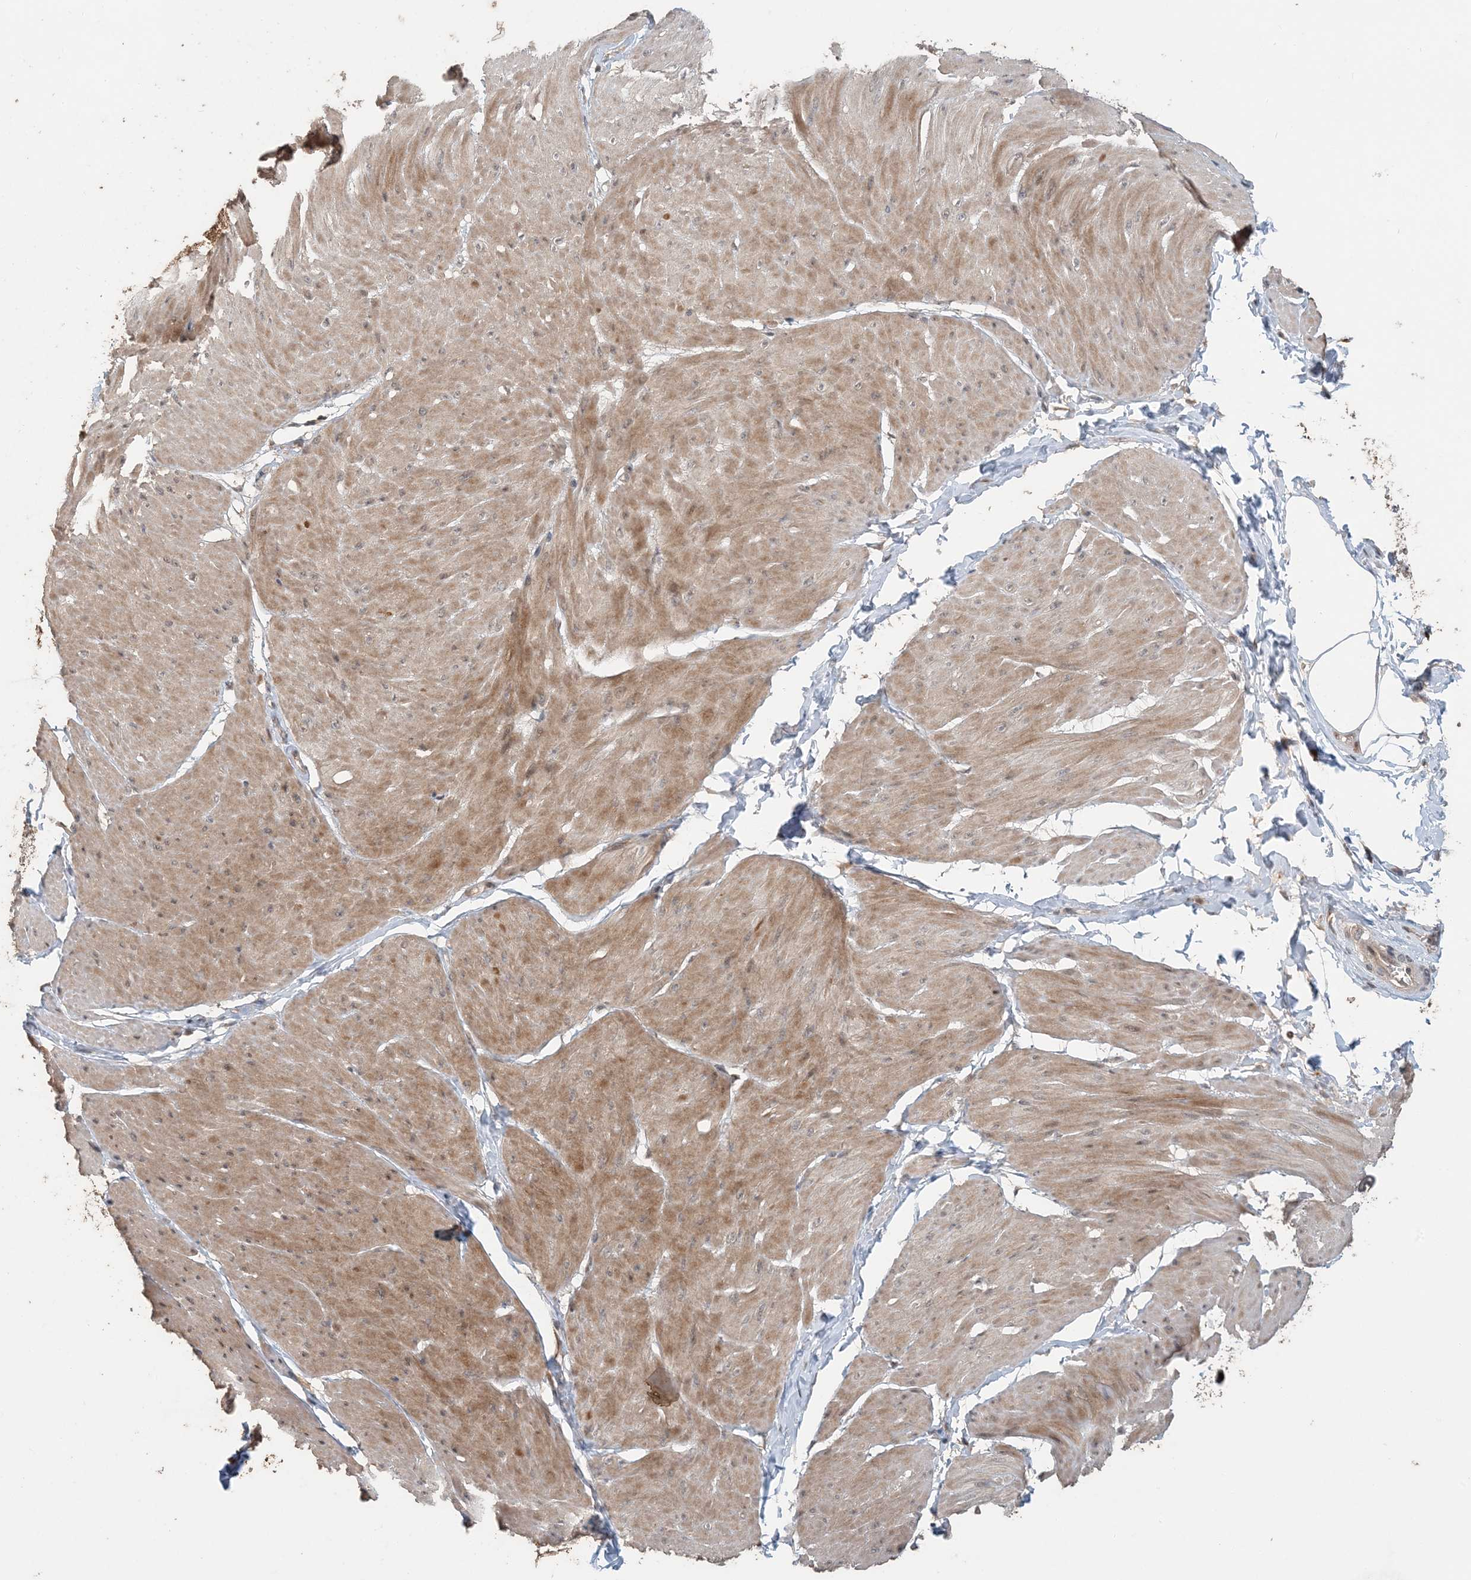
{"staining": {"intensity": "moderate", "quantity": ">75%", "location": "cytoplasmic/membranous,nuclear"}, "tissue": "smooth muscle", "cell_type": "Smooth muscle cells", "image_type": "normal", "snomed": [{"axis": "morphology", "description": "Urothelial carcinoma, High grade"}, {"axis": "topography", "description": "Urinary bladder"}], "caption": "Normal smooth muscle exhibits moderate cytoplasmic/membranous,nuclear staining in about >75% of smooth muscle cells (brown staining indicates protein expression, while blue staining denotes nuclei)..", "gene": "ATP13A2", "patient": {"sex": "male", "age": 46}}